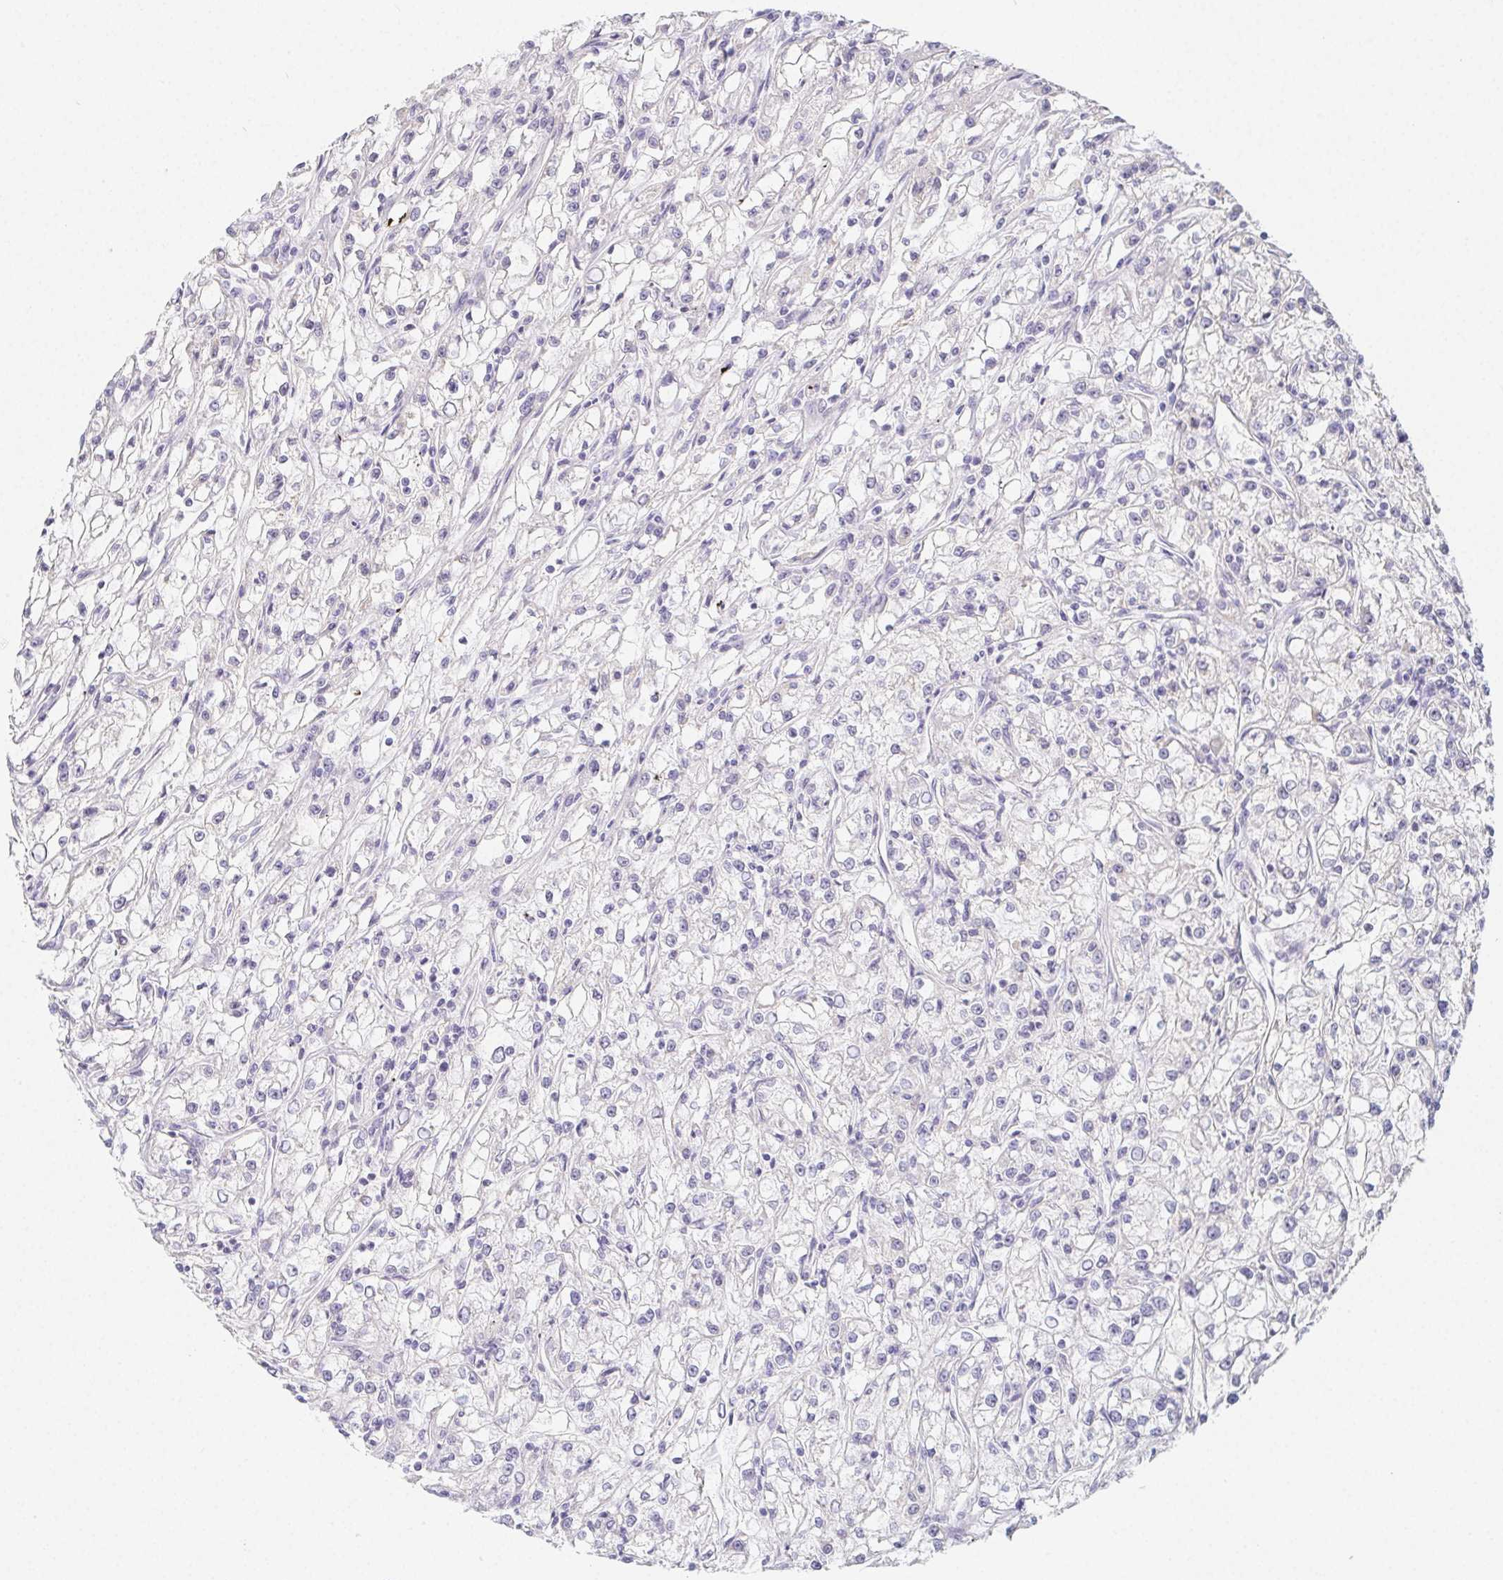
{"staining": {"intensity": "negative", "quantity": "none", "location": "none"}, "tissue": "renal cancer", "cell_type": "Tumor cells", "image_type": "cancer", "snomed": [{"axis": "morphology", "description": "Adenocarcinoma, NOS"}, {"axis": "topography", "description": "Kidney"}], "caption": "This is an IHC micrograph of human renal adenocarcinoma. There is no staining in tumor cells.", "gene": "GLIPR1L1", "patient": {"sex": "female", "age": 59}}